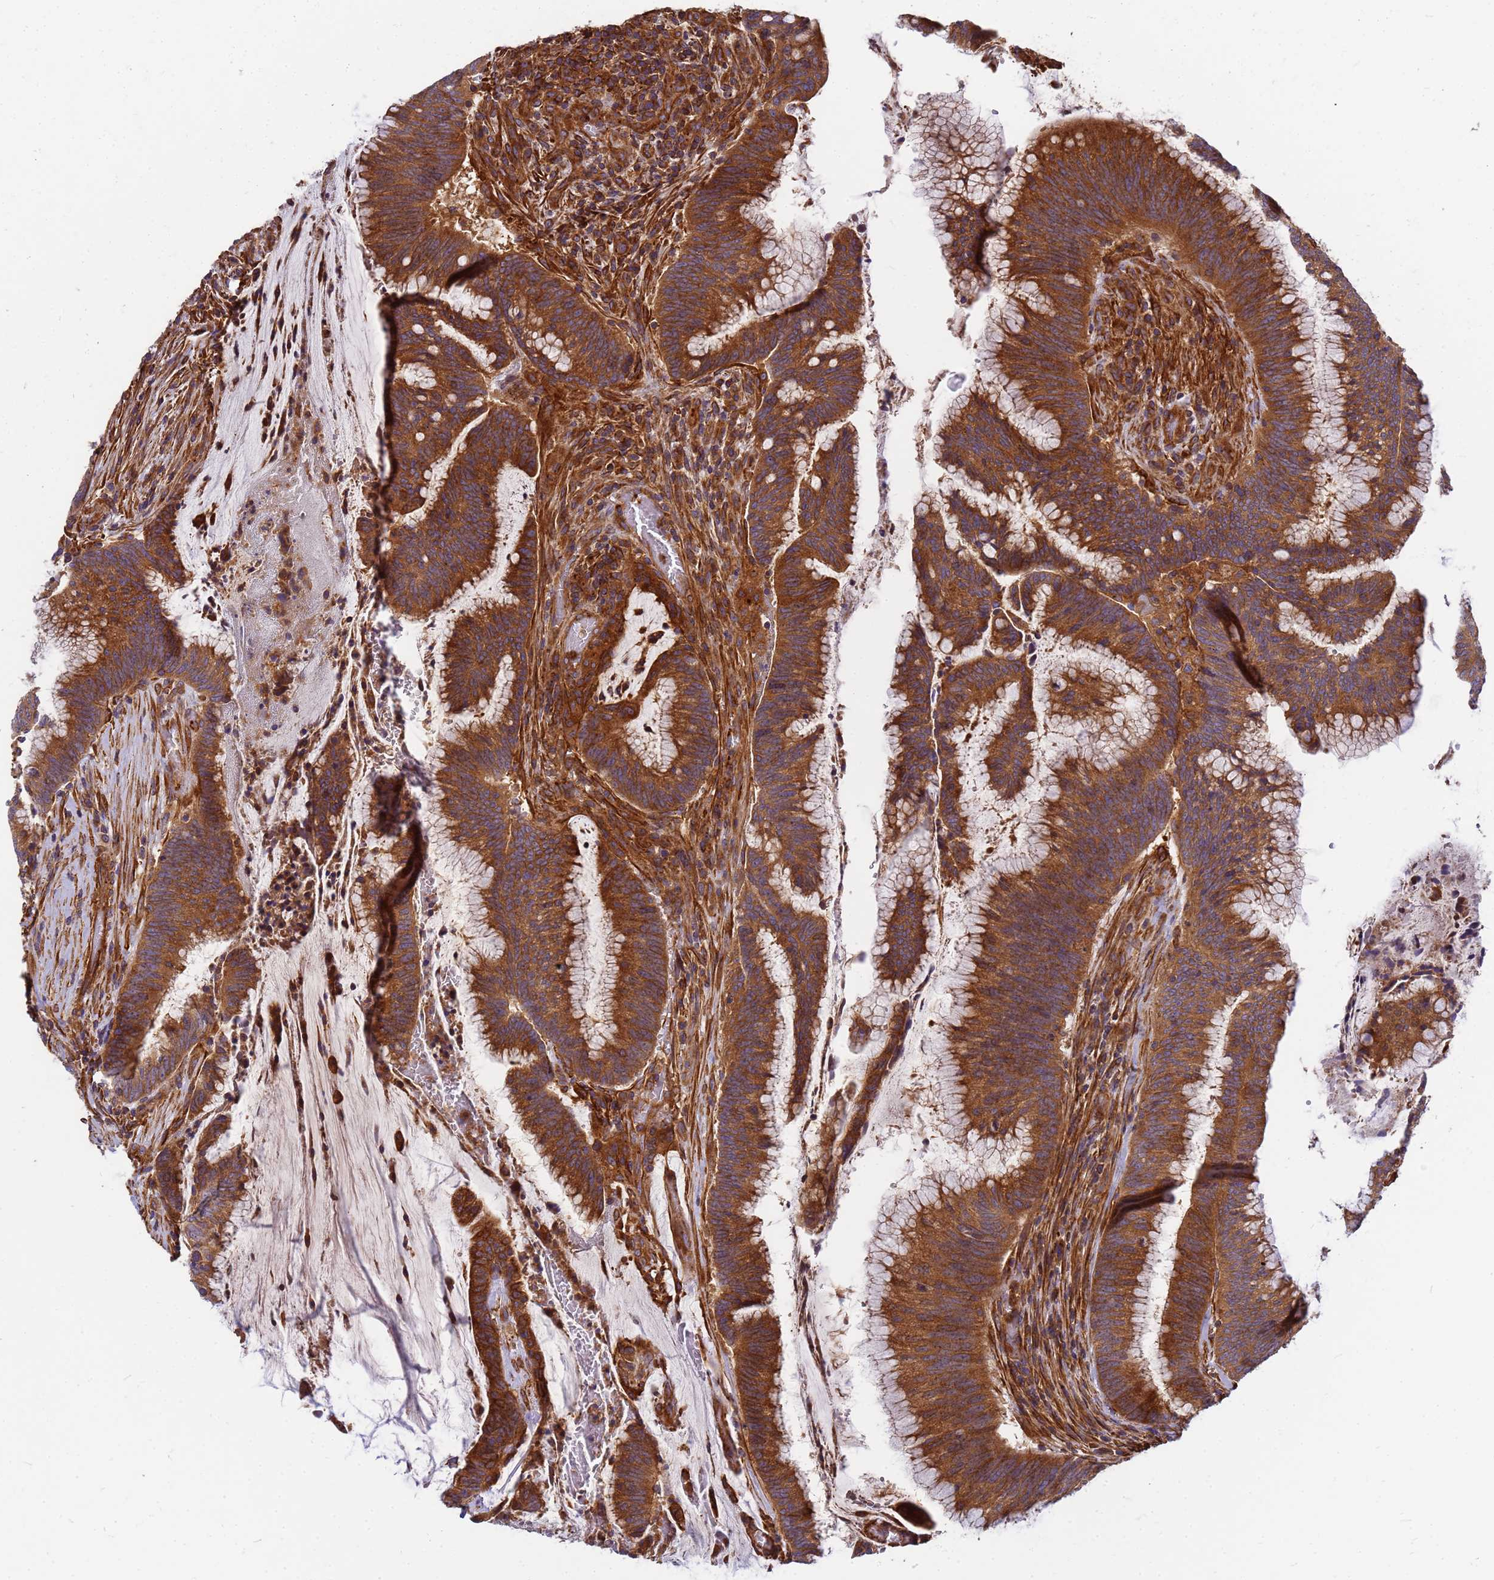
{"staining": {"intensity": "strong", "quantity": ">75%", "location": "cytoplasmic/membranous"}, "tissue": "colorectal cancer", "cell_type": "Tumor cells", "image_type": "cancer", "snomed": [{"axis": "morphology", "description": "Adenocarcinoma, NOS"}, {"axis": "topography", "description": "Rectum"}], "caption": "This is an image of IHC staining of colorectal adenocarcinoma, which shows strong staining in the cytoplasmic/membranous of tumor cells.", "gene": "C2CD5", "patient": {"sex": "female", "age": 77}}